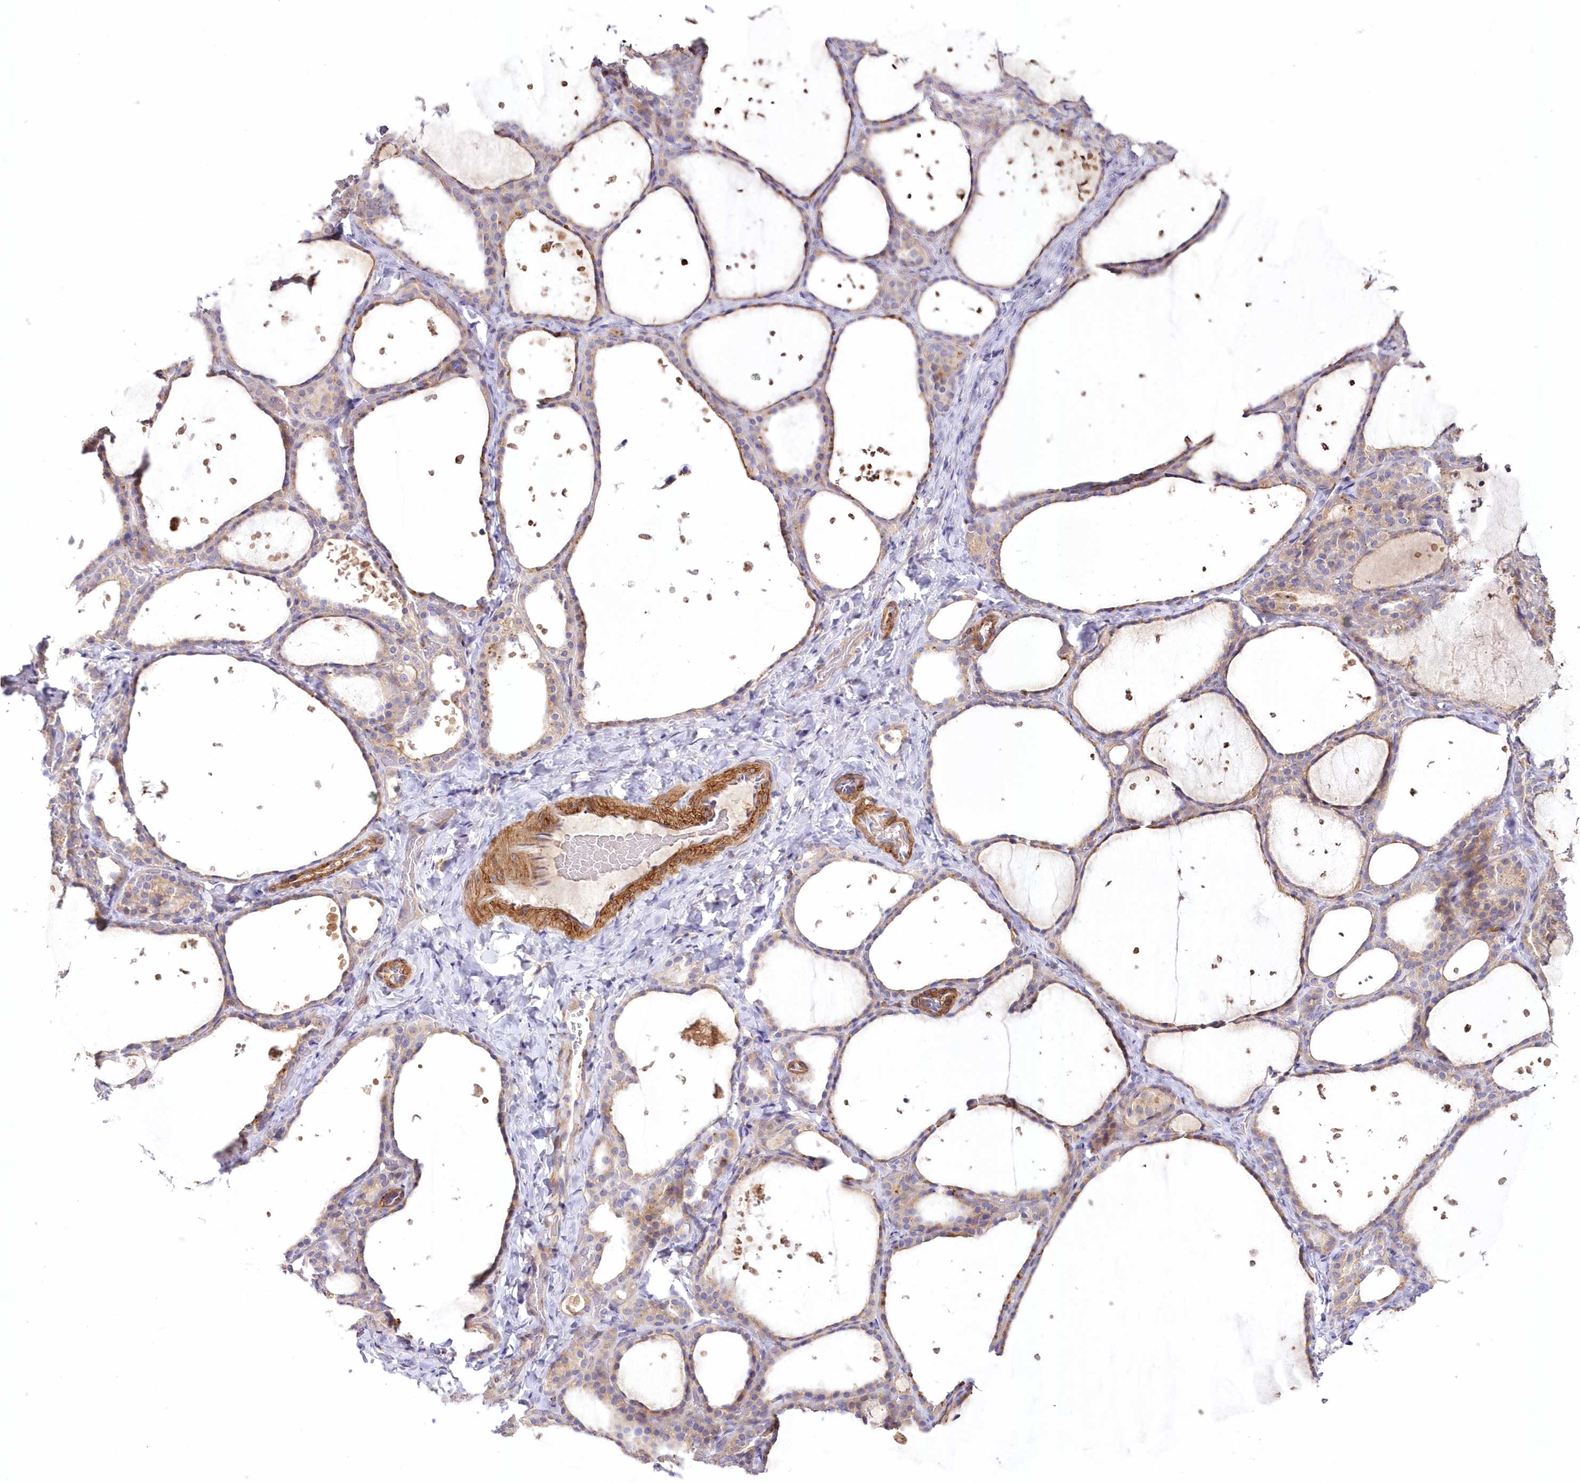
{"staining": {"intensity": "weak", "quantity": ">75%", "location": "cytoplasmic/membranous"}, "tissue": "thyroid gland", "cell_type": "Glandular cells", "image_type": "normal", "snomed": [{"axis": "morphology", "description": "Normal tissue, NOS"}, {"axis": "topography", "description": "Thyroid gland"}], "caption": "There is low levels of weak cytoplasmic/membranous positivity in glandular cells of unremarkable thyroid gland, as demonstrated by immunohistochemical staining (brown color).", "gene": "ARFGEF3", "patient": {"sex": "female", "age": 44}}